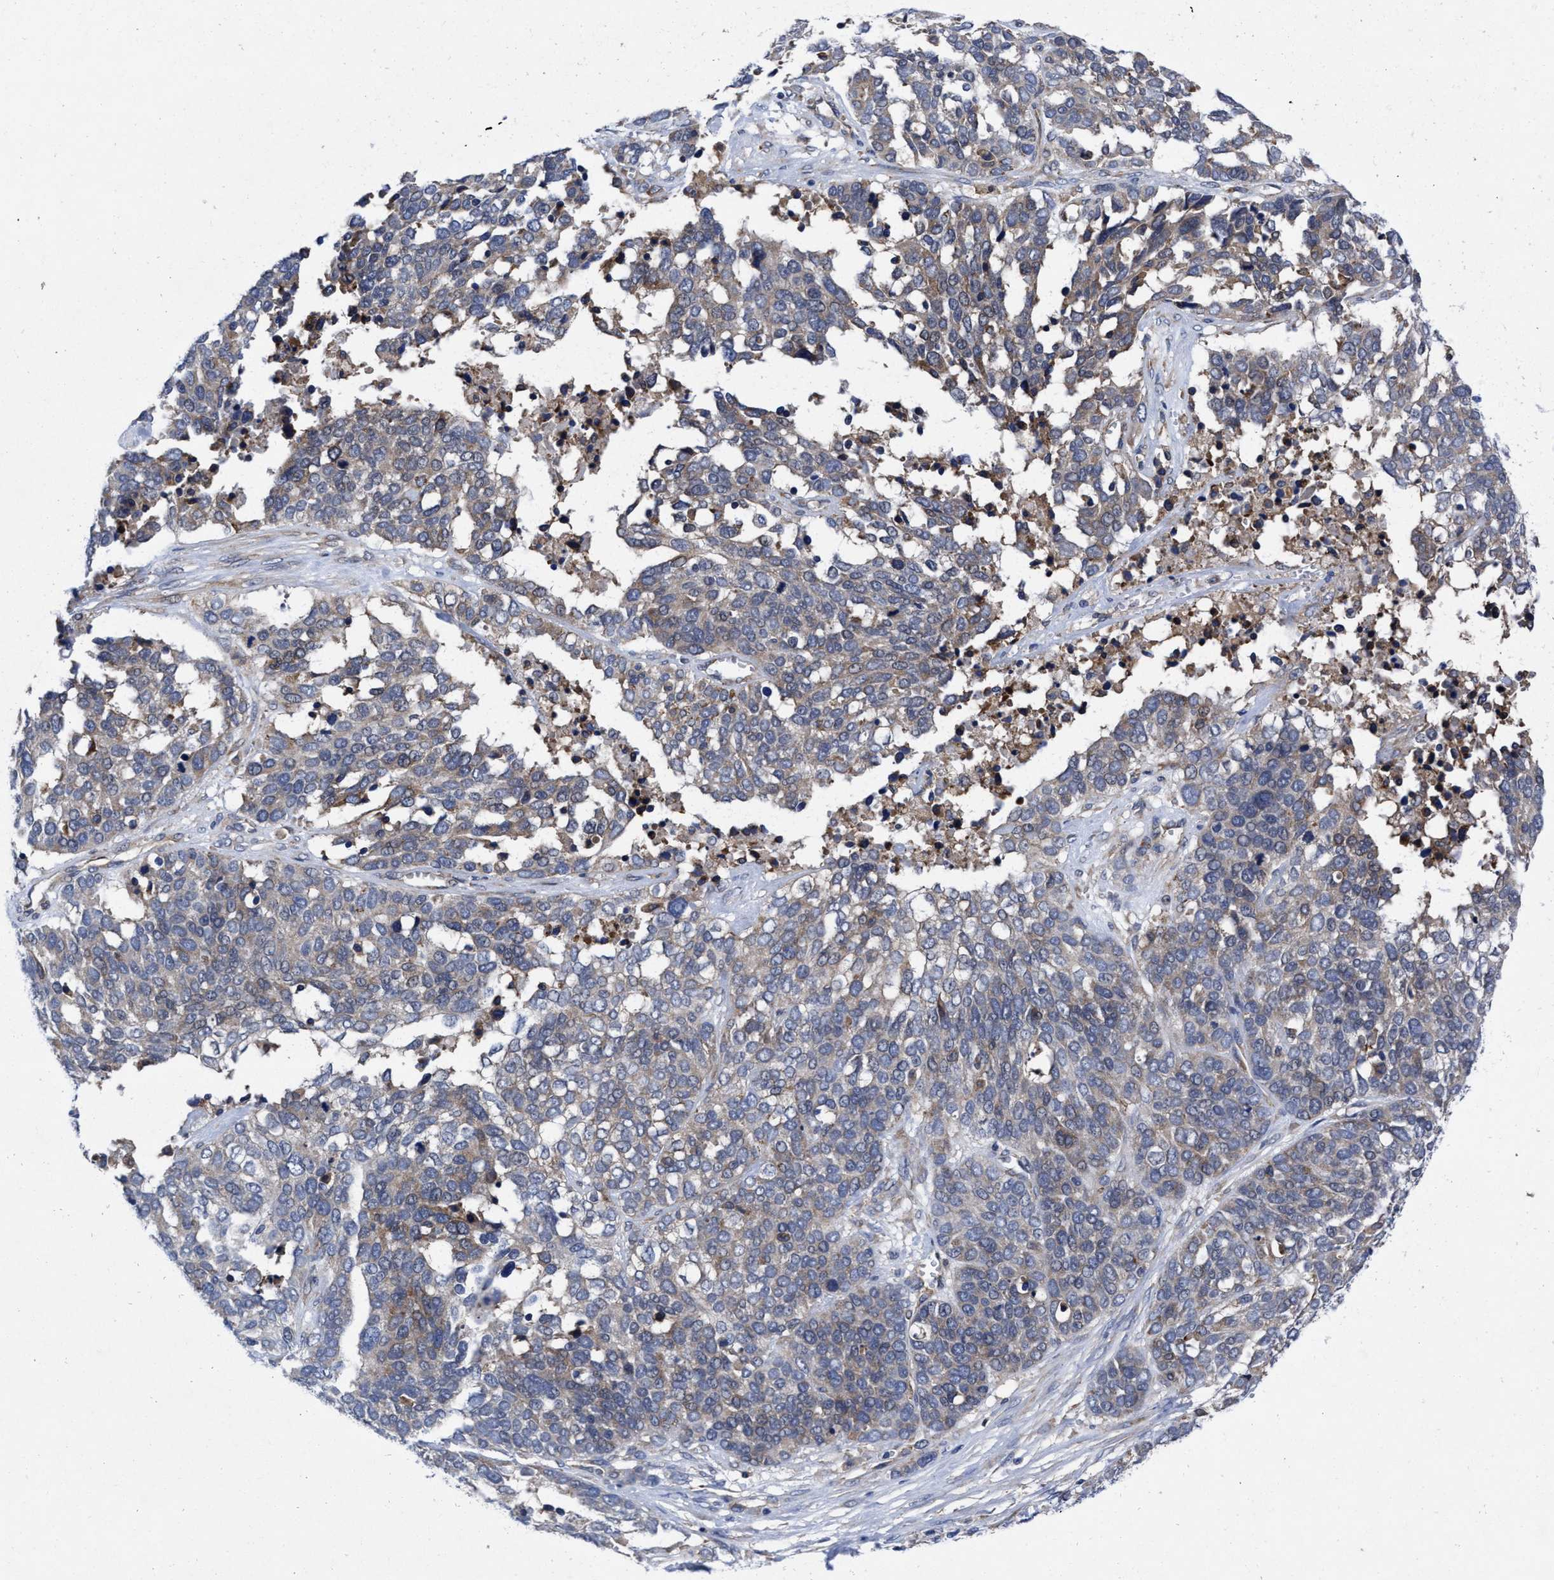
{"staining": {"intensity": "moderate", "quantity": "<25%", "location": "cytoplasmic/membranous"}, "tissue": "ovarian cancer", "cell_type": "Tumor cells", "image_type": "cancer", "snomed": [{"axis": "morphology", "description": "Cystadenocarcinoma, serous, NOS"}, {"axis": "topography", "description": "Ovary"}], "caption": "Serous cystadenocarcinoma (ovarian) stained for a protein exhibits moderate cytoplasmic/membranous positivity in tumor cells.", "gene": "TXNDC17", "patient": {"sex": "female", "age": 44}}